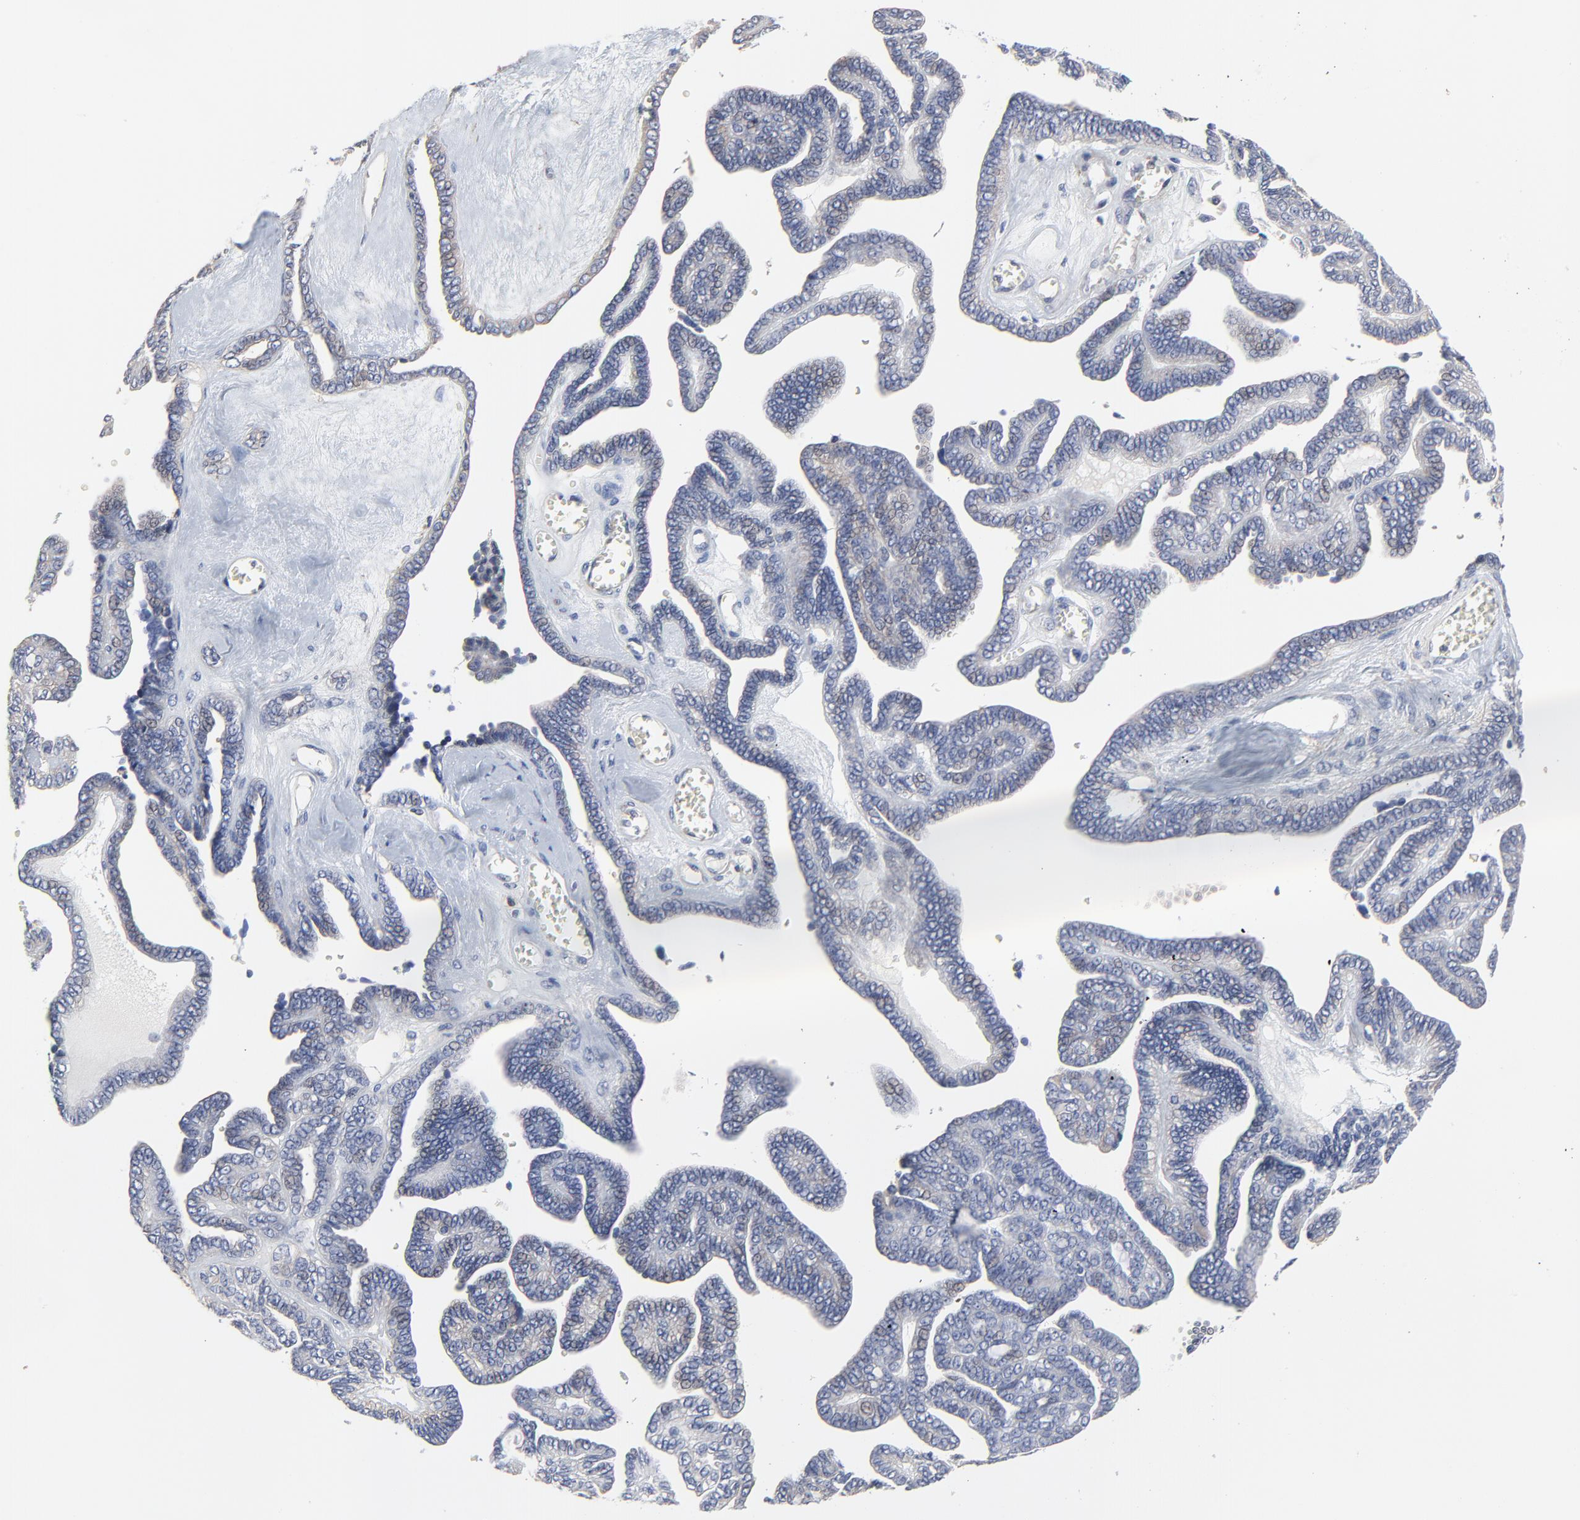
{"staining": {"intensity": "moderate", "quantity": ">75%", "location": "cytoplasmic/membranous"}, "tissue": "ovarian cancer", "cell_type": "Tumor cells", "image_type": "cancer", "snomed": [{"axis": "morphology", "description": "Cystadenocarcinoma, serous, NOS"}, {"axis": "topography", "description": "Ovary"}], "caption": "Protein positivity by IHC displays moderate cytoplasmic/membranous positivity in about >75% of tumor cells in ovarian cancer (serous cystadenocarcinoma).", "gene": "NXF3", "patient": {"sex": "female", "age": 71}}